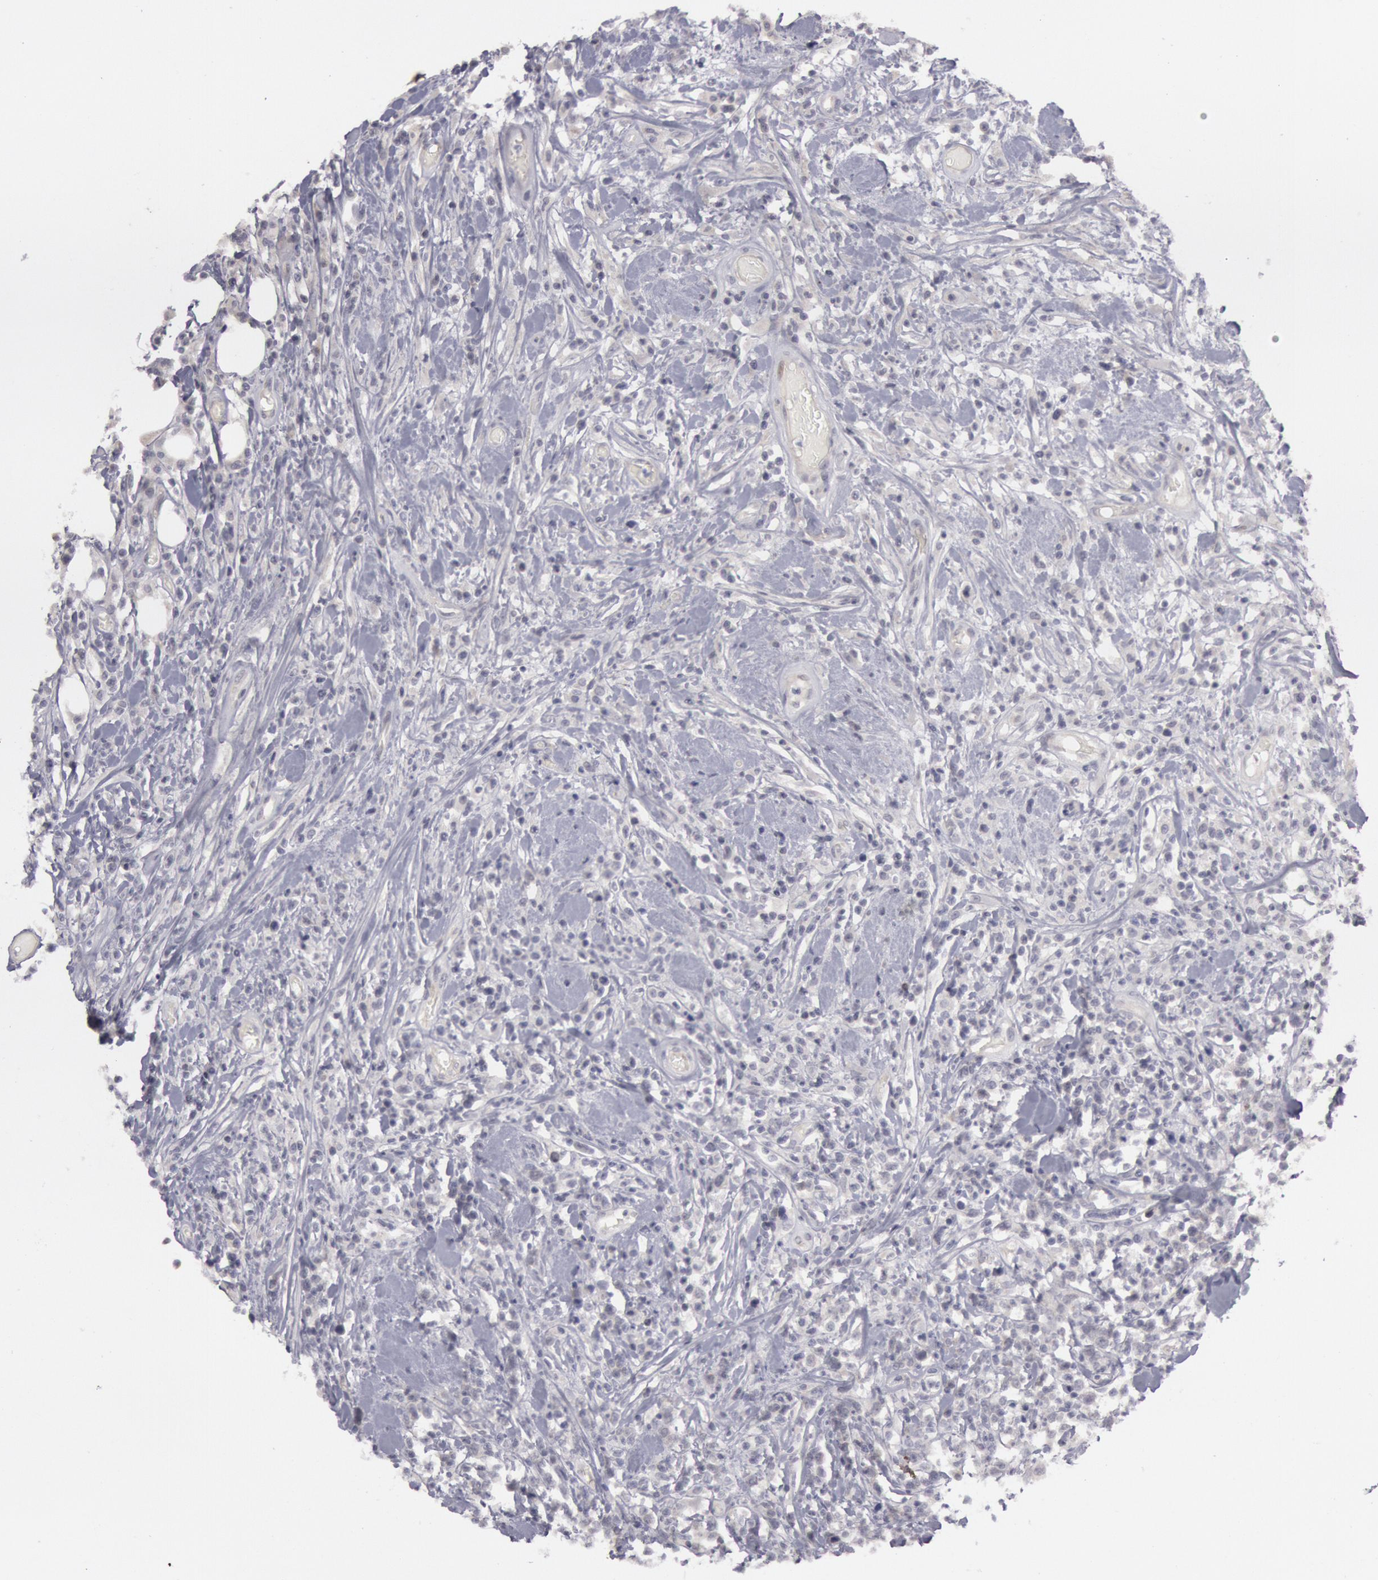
{"staining": {"intensity": "negative", "quantity": "none", "location": "none"}, "tissue": "lymphoma", "cell_type": "Tumor cells", "image_type": "cancer", "snomed": [{"axis": "morphology", "description": "Malignant lymphoma, non-Hodgkin's type, High grade"}, {"axis": "topography", "description": "Colon"}], "caption": "IHC micrograph of human lymphoma stained for a protein (brown), which displays no expression in tumor cells.", "gene": "JOSD1", "patient": {"sex": "male", "age": 82}}